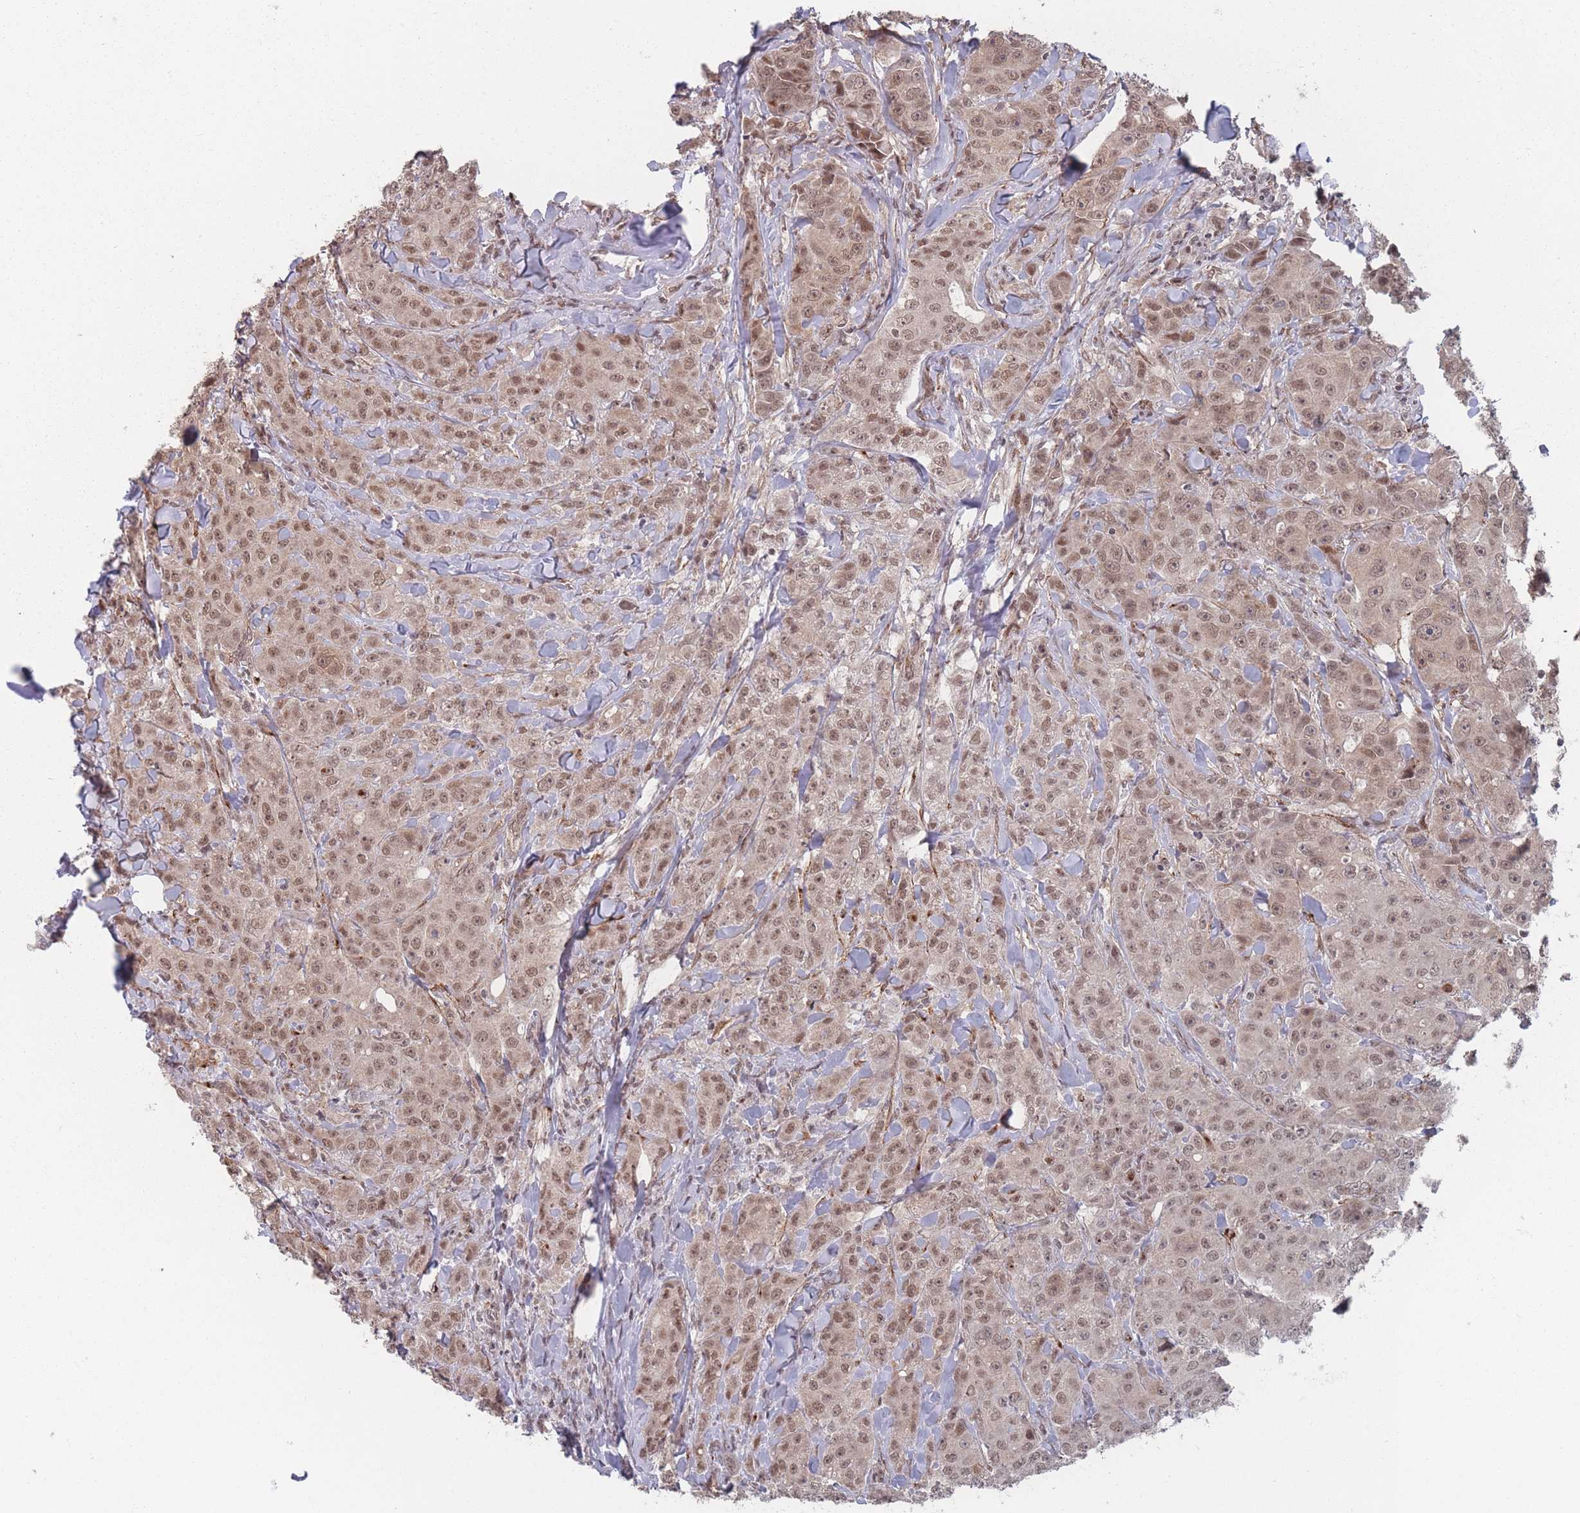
{"staining": {"intensity": "moderate", "quantity": ">75%", "location": "nuclear"}, "tissue": "breast cancer", "cell_type": "Tumor cells", "image_type": "cancer", "snomed": [{"axis": "morphology", "description": "Duct carcinoma"}, {"axis": "topography", "description": "Breast"}], "caption": "This photomicrograph displays IHC staining of breast cancer, with medium moderate nuclear staining in about >75% of tumor cells.", "gene": "CNTRL", "patient": {"sex": "female", "age": 43}}